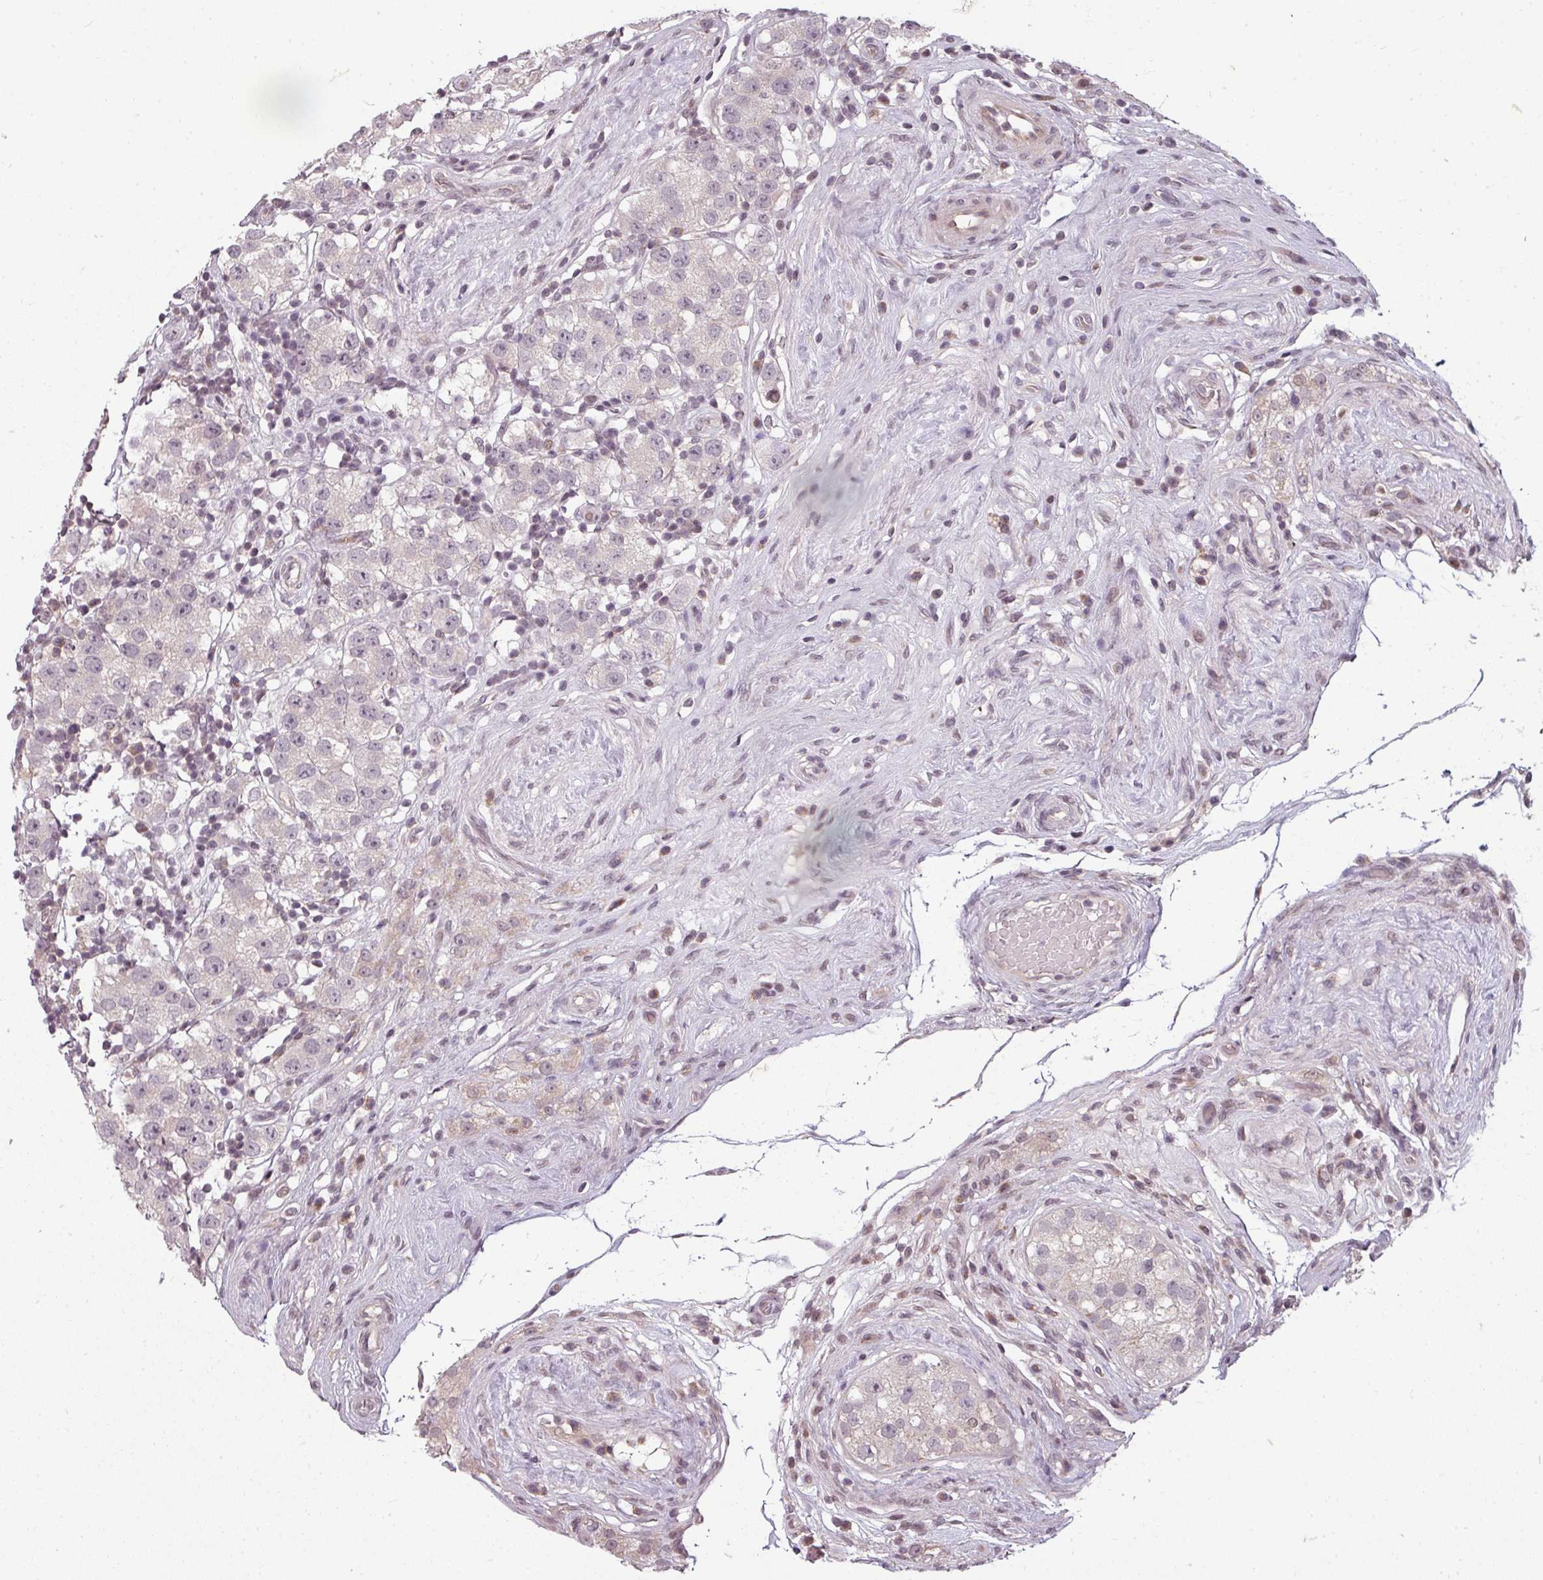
{"staining": {"intensity": "negative", "quantity": "none", "location": "none"}, "tissue": "testis cancer", "cell_type": "Tumor cells", "image_type": "cancer", "snomed": [{"axis": "morphology", "description": "Seminoma, NOS"}, {"axis": "topography", "description": "Testis"}], "caption": "The micrograph displays no staining of tumor cells in seminoma (testis).", "gene": "CLIC1", "patient": {"sex": "male", "age": 34}}